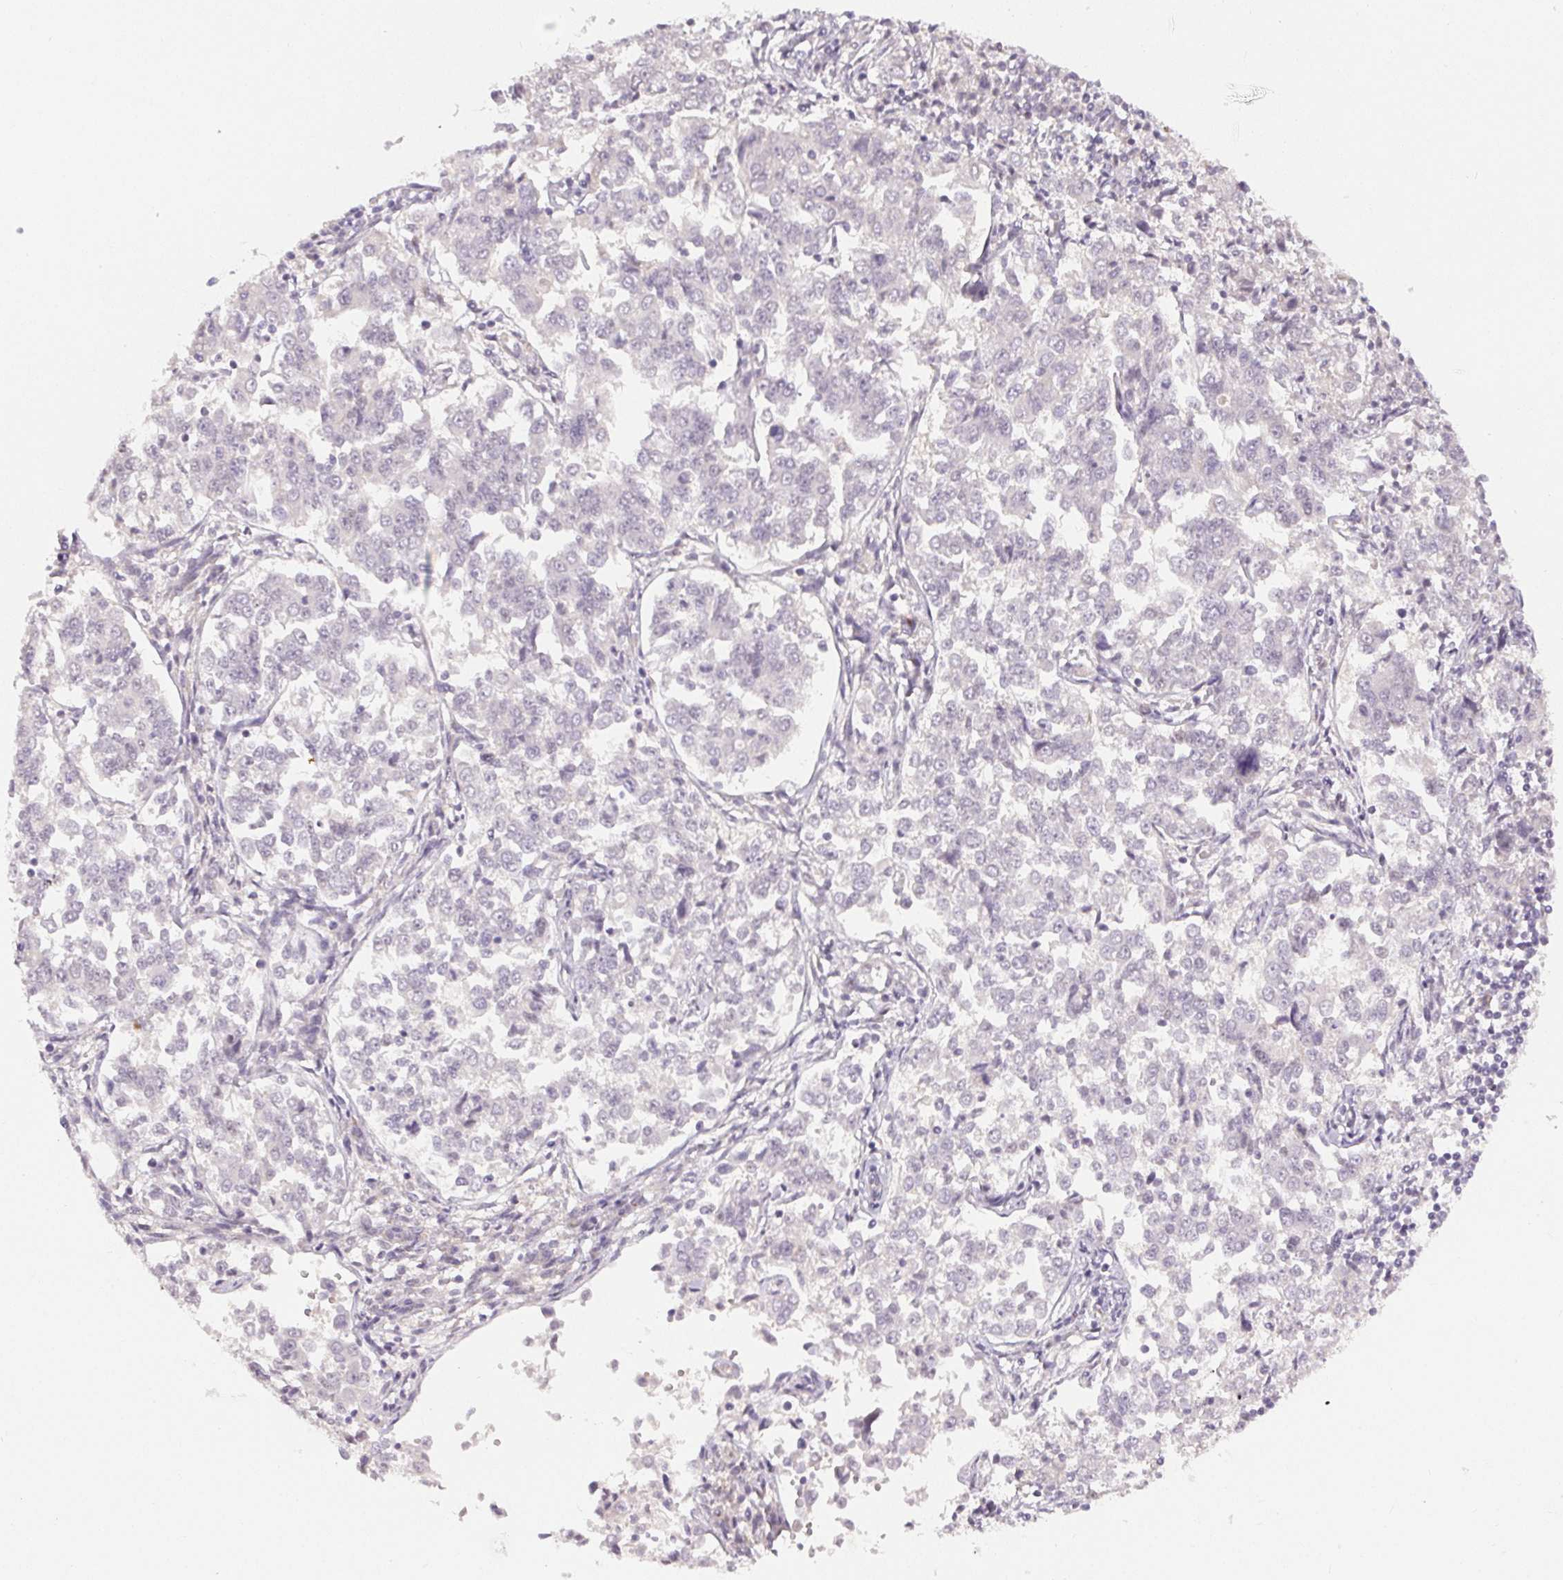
{"staining": {"intensity": "negative", "quantity": "none", "location": "none"}, "tissue": "endometrial cancer", "cell_type": "Tumor cells", "image_type": "cancer", "snomed": [{"axis": "morphology", "description": "Adenocarcinoma, NOS"}, {"axis": "topography", "description": "Endometrium"}], "caption": "This is an immunohistochemistry photomicrograph of endometrial cancer. There is no positivity in tumor cells.", "gene": "FAM168A", "patient": {"sex": "female", "age": 43}}